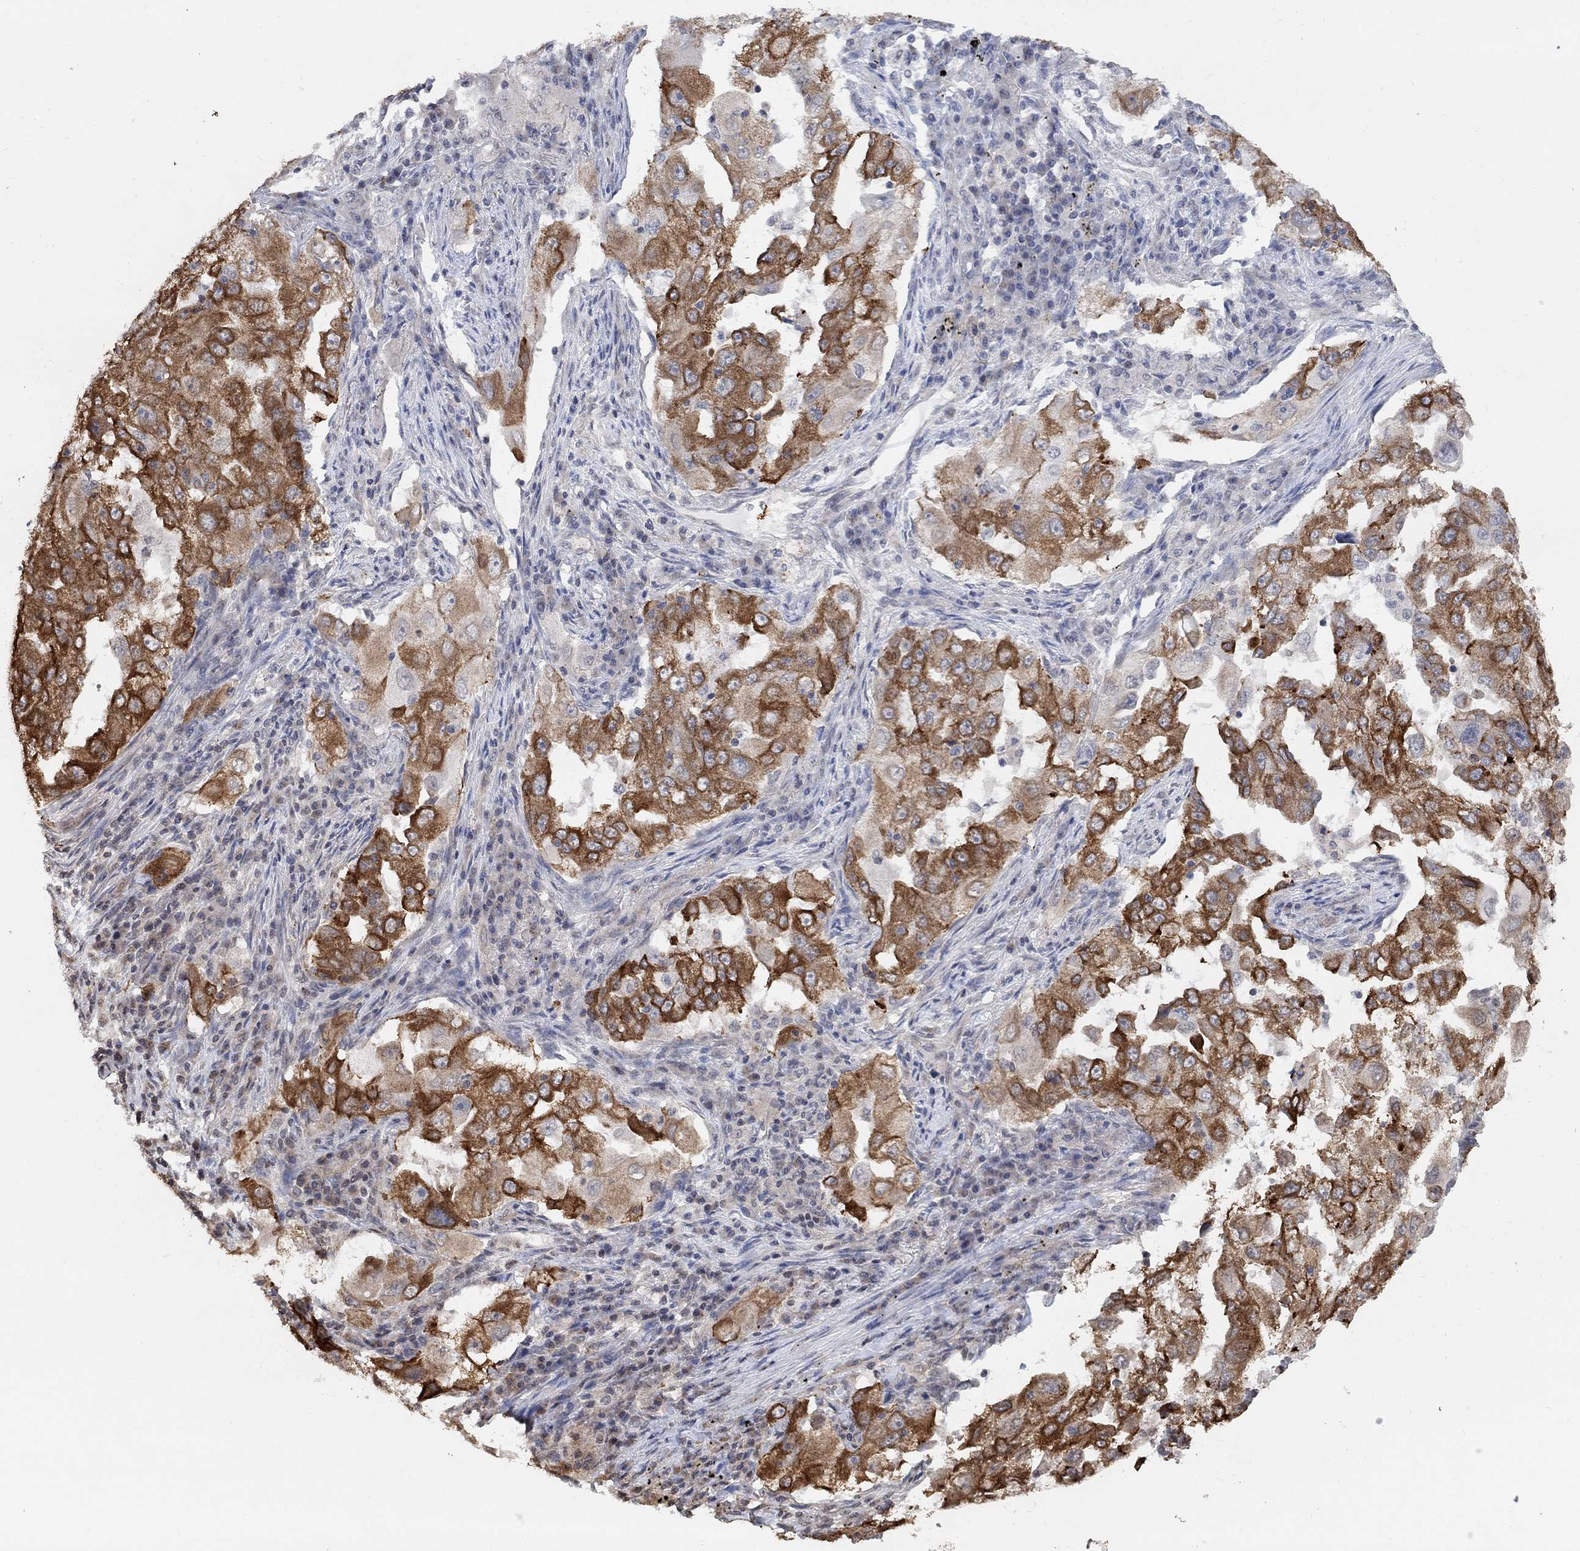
{"staining": {"intensity": "strong", "quantity": ">75%", "location": "cytoplasmic/membranous"}, "tissue": "lung cancer", "cell_type": "Tumor cells", "image_type": "cancer", "snomed": [{"axis": "morphology", "description": "Adenocarcinoma, NOS"}, {"axis": "topography", "description": "Lung"}], "caption": "Lung cancer stained for a protein (brown) exhibits strong cytoplasmic/membranous positive expression in approximately >75% of tumor cells.", "gene": "UNC5B", "patient": {"sex": "female", "age": 61}}